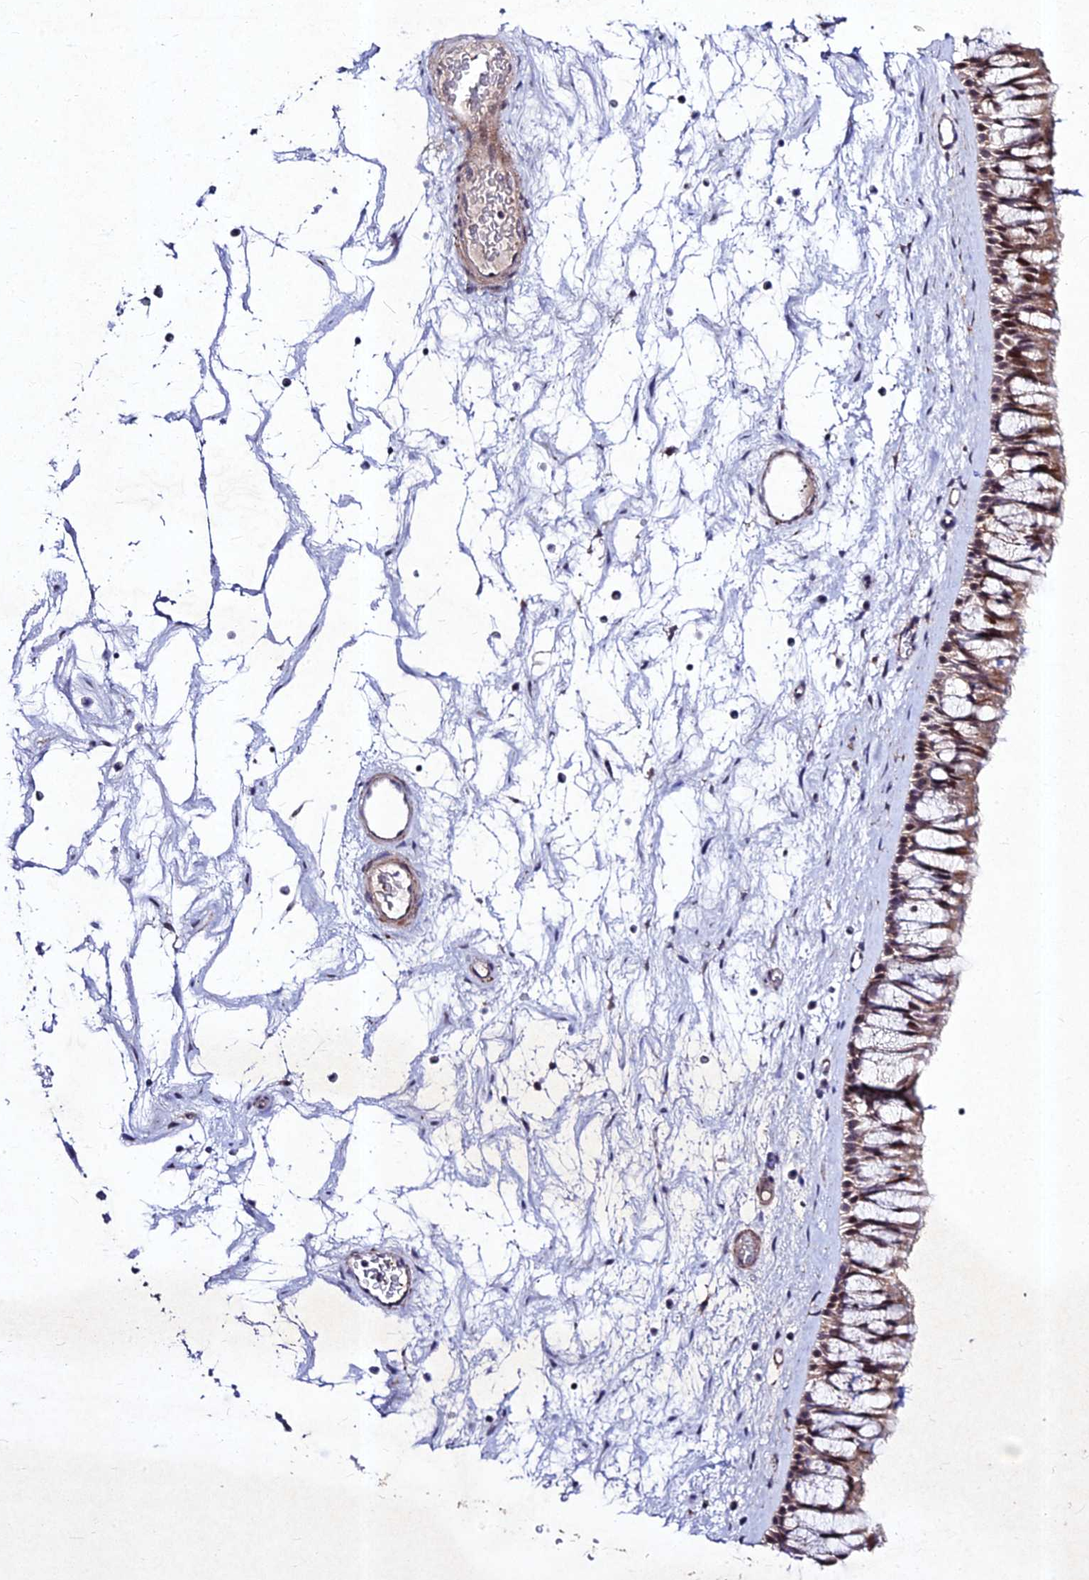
{"staining": {"intensity": "moderate", "quantity": ">75%", "location": "cytoplasmic/membranous,nuclear"}, "tissue": "nasopharynx", "cell_type": "Respiratory epithelial cells", "image_type": "normal", "snomed": [{"axis": "morphology", "description": "Normal tissue, NOS"}, {"axis": "topography", "description": "Nasopharynx"}], "caption": "Protein expression analysis of benign nasopharynx exhibits moderate cytoplasmic/membranous,nuclear staining in approximately >75% of respiratory epithelial cells. Nuclei are stained in blue.", "gene": "RAVER1", "patient": {"sex": "male", "age": 64}}